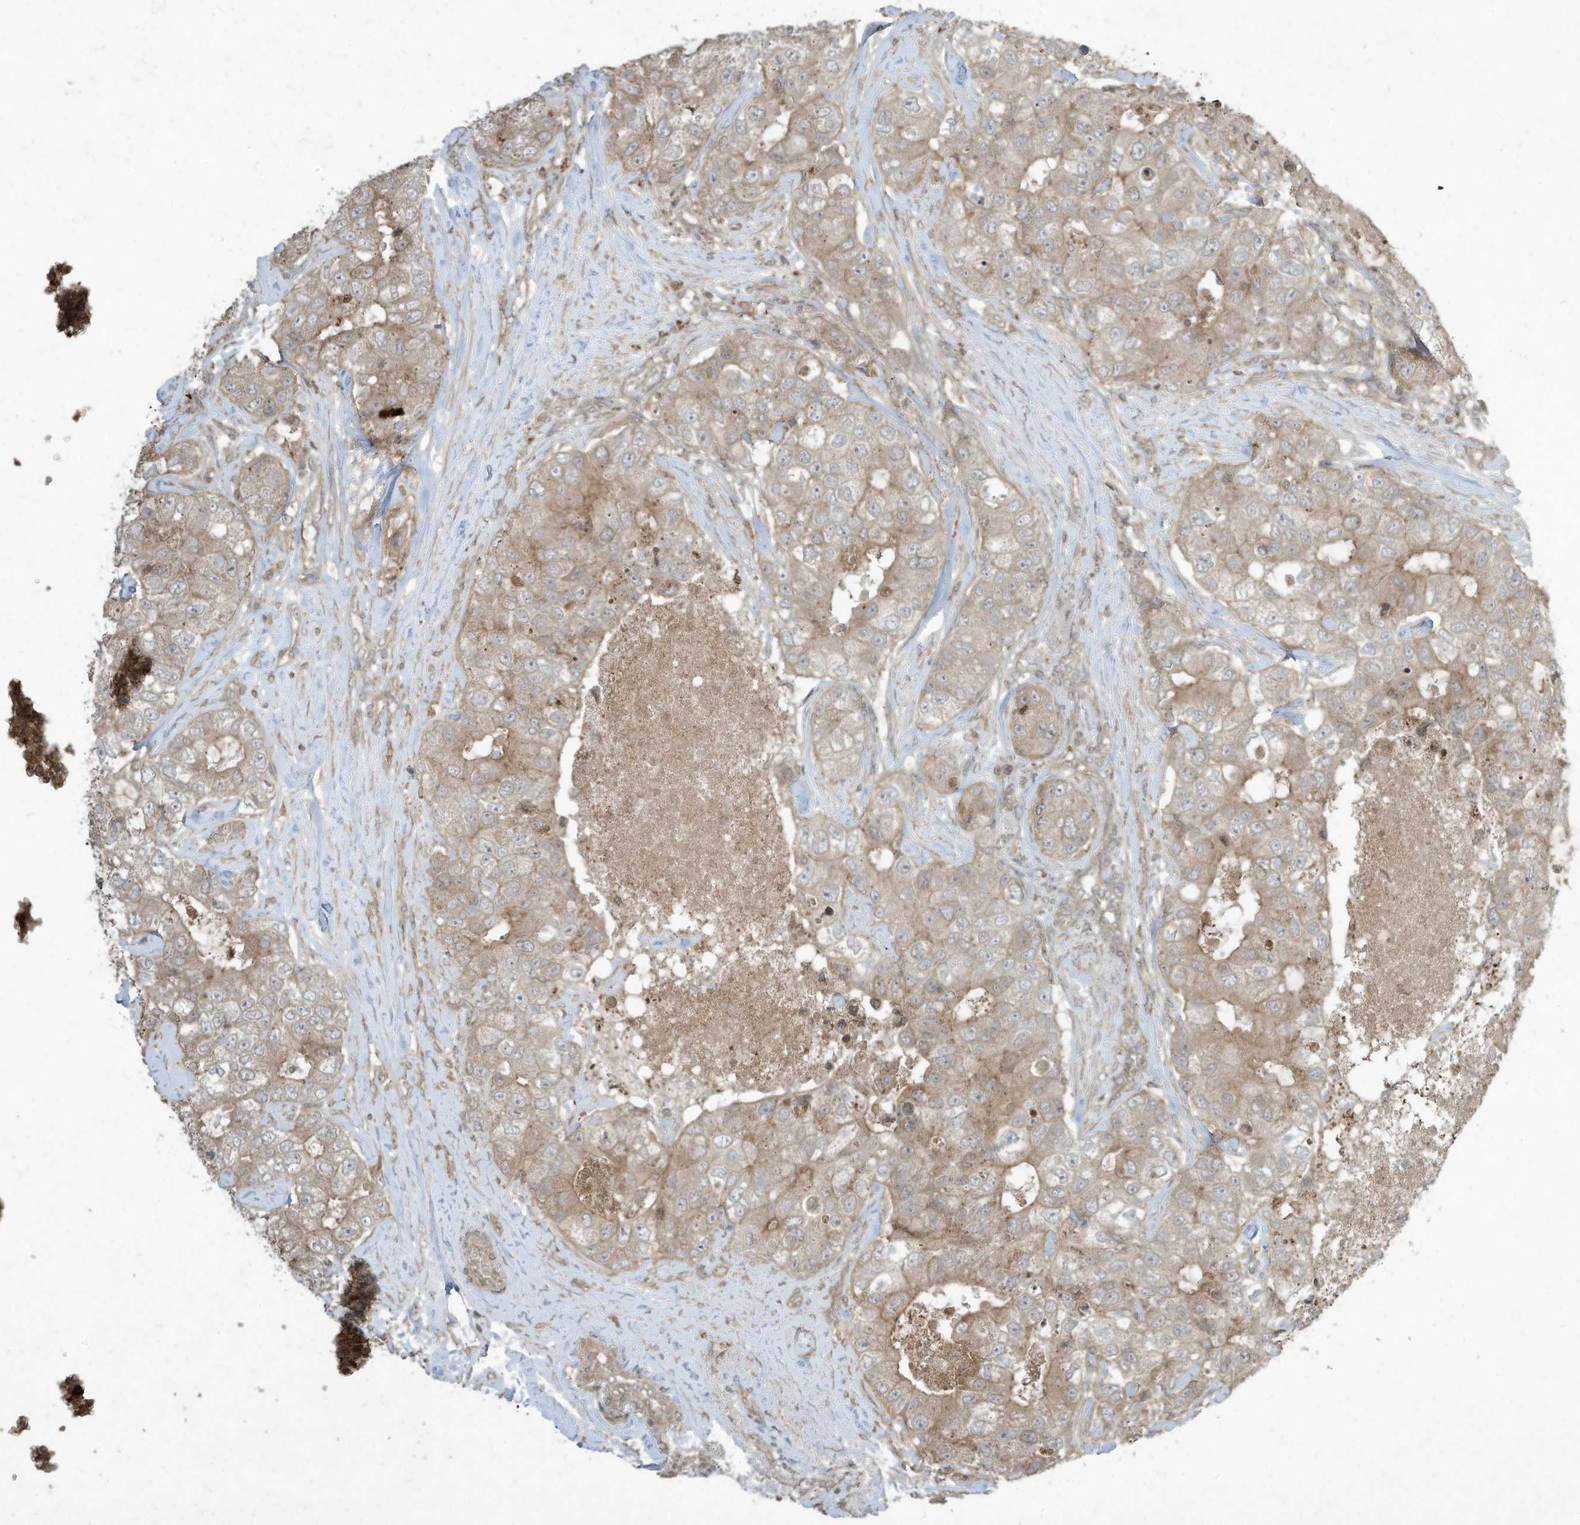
{"staining": {"intensity": "weak", "quantity": ">75%", "location": "cytoplasmic/membranous"}, "tissue": "breast cancer", "cell_type": "Tumor cells", "image_type": "cancer", "snomed": [{"axis": "morphology", "description": "Duct carcinoma"}, {"axis": "topography", "description": "Breast"}], "caption": "Immunohistochemistry (IHC) of human breast cancer (invasive ductal carcinoma) demonstrates low levels of weak cytoplasmic/membranous staining in approximately >75% of tumor cells.", "gene": "MATN2", "patient": {"sex": "female", "age": 62}}